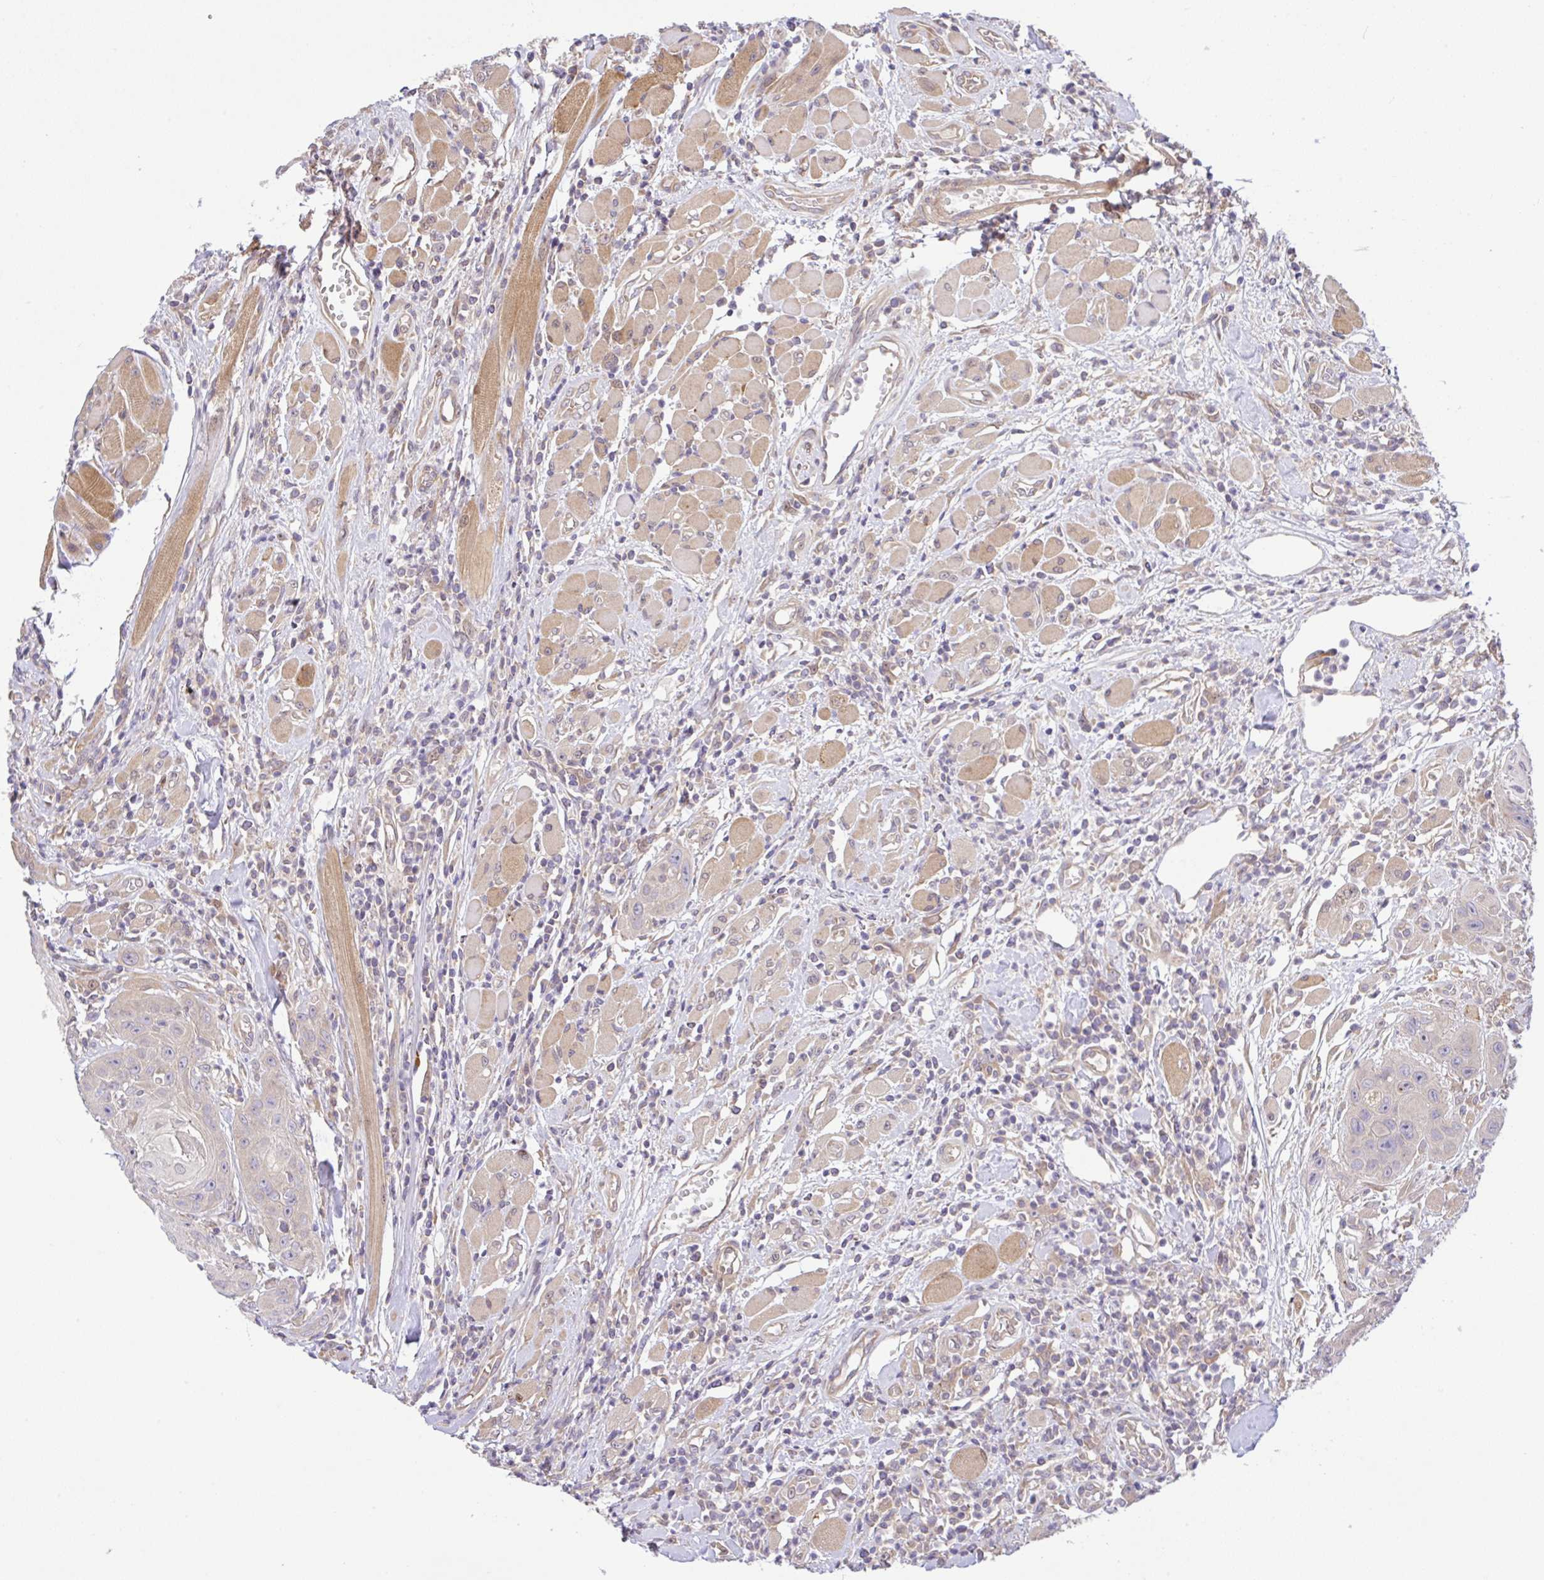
{"staining": {"intensity": "negative", "quantity": "none", "location": "none"}, "tissue": "head and neck cancer", "cell_type": "Tumor cells", "image_type": "cancer", "snomed": [{"axis": "morphology", "description": "Squamous cell carcinoma, NOS"}, {"axis": "topography", "description": "Head-Neck"}], "caption": "Immunohistochemical staining of human head and neck cancer reveals no significant staining in tumor cells.", "gene": "UBE4A", "patient": {"sex": "female", "age": 59}}